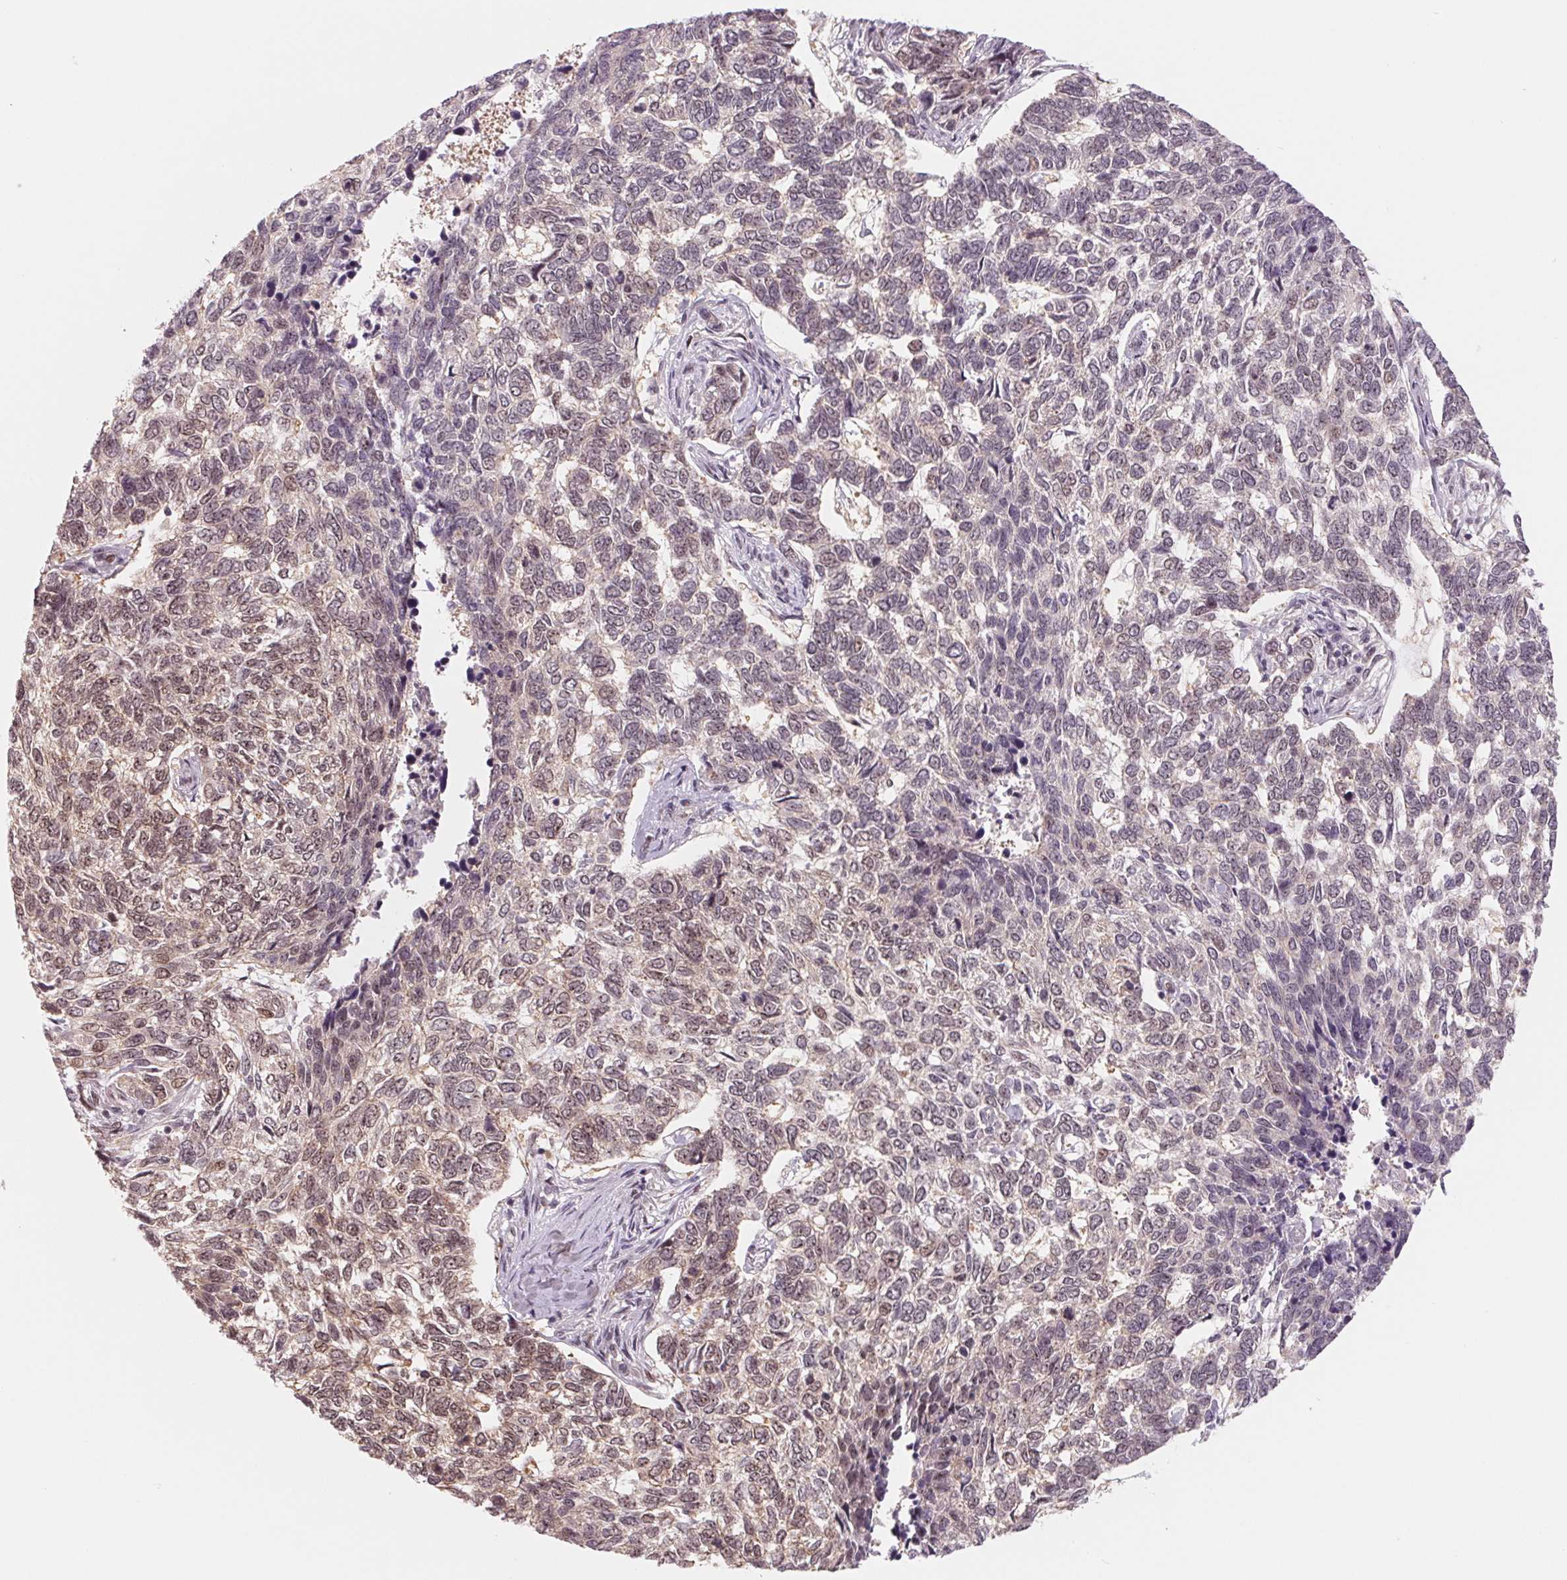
{"staining": {"intensity": "weak", "quantity": "25%-75%", "location": "nuclear"}, "tissue": "skin cancer", "cell_type": "Tumor cells", "image_type": "cancer", "snomed": [{"axis": "morphology", "description": "Basal cell carcinoma"}, {"axis": "topography", "description": "Skin"}], "caption": "Human skin basal cell carcinoma stained with a protein marker displays weak staining in tumor cells.", "gene": "DNAJB6", "patient": {"sex": "female", "age": 65}}